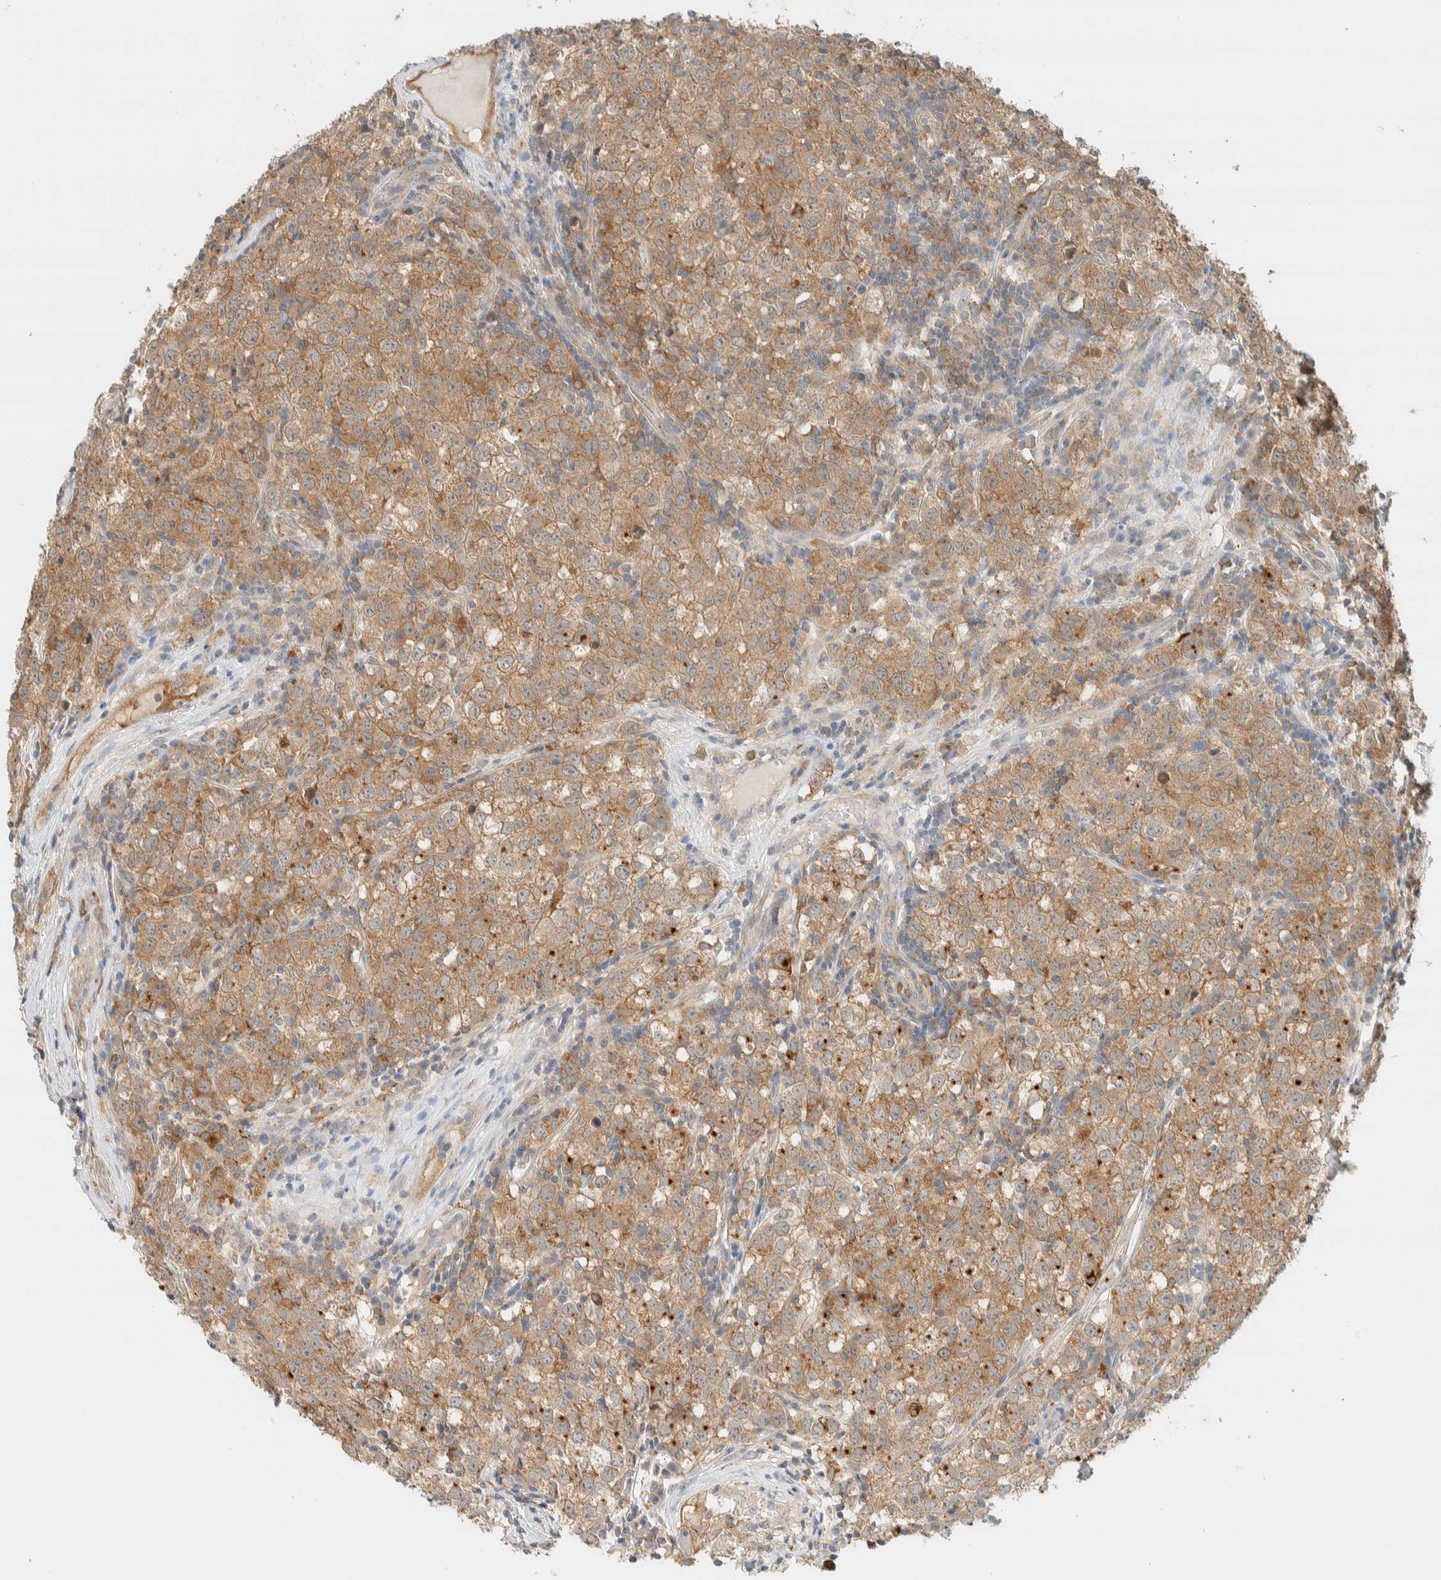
{"staining": {"intensity": "moderate", "quantity": ">75%", "location": "cytoplasmic/membranous"}, "tissue": "testis cancer", "cell_type": "Tumor cells", "image_type": "cancer", "snomed": [{"axis": "morphology", "description": "Seminoma, NOS"}, {"axis": "morphology", "description": "Carcinoma, Embryonal, NOS"}, {"axis": "topography", "description": "Testis"}], "caption": "Moderate cytoplasmic/membranous expression for a protein is identified in about >75% of tumor cells of embryonal carcinoma (testis) using IHC.", "gene": "RAB11FIP1", "patient": {"sex": "male", "age": 28}}